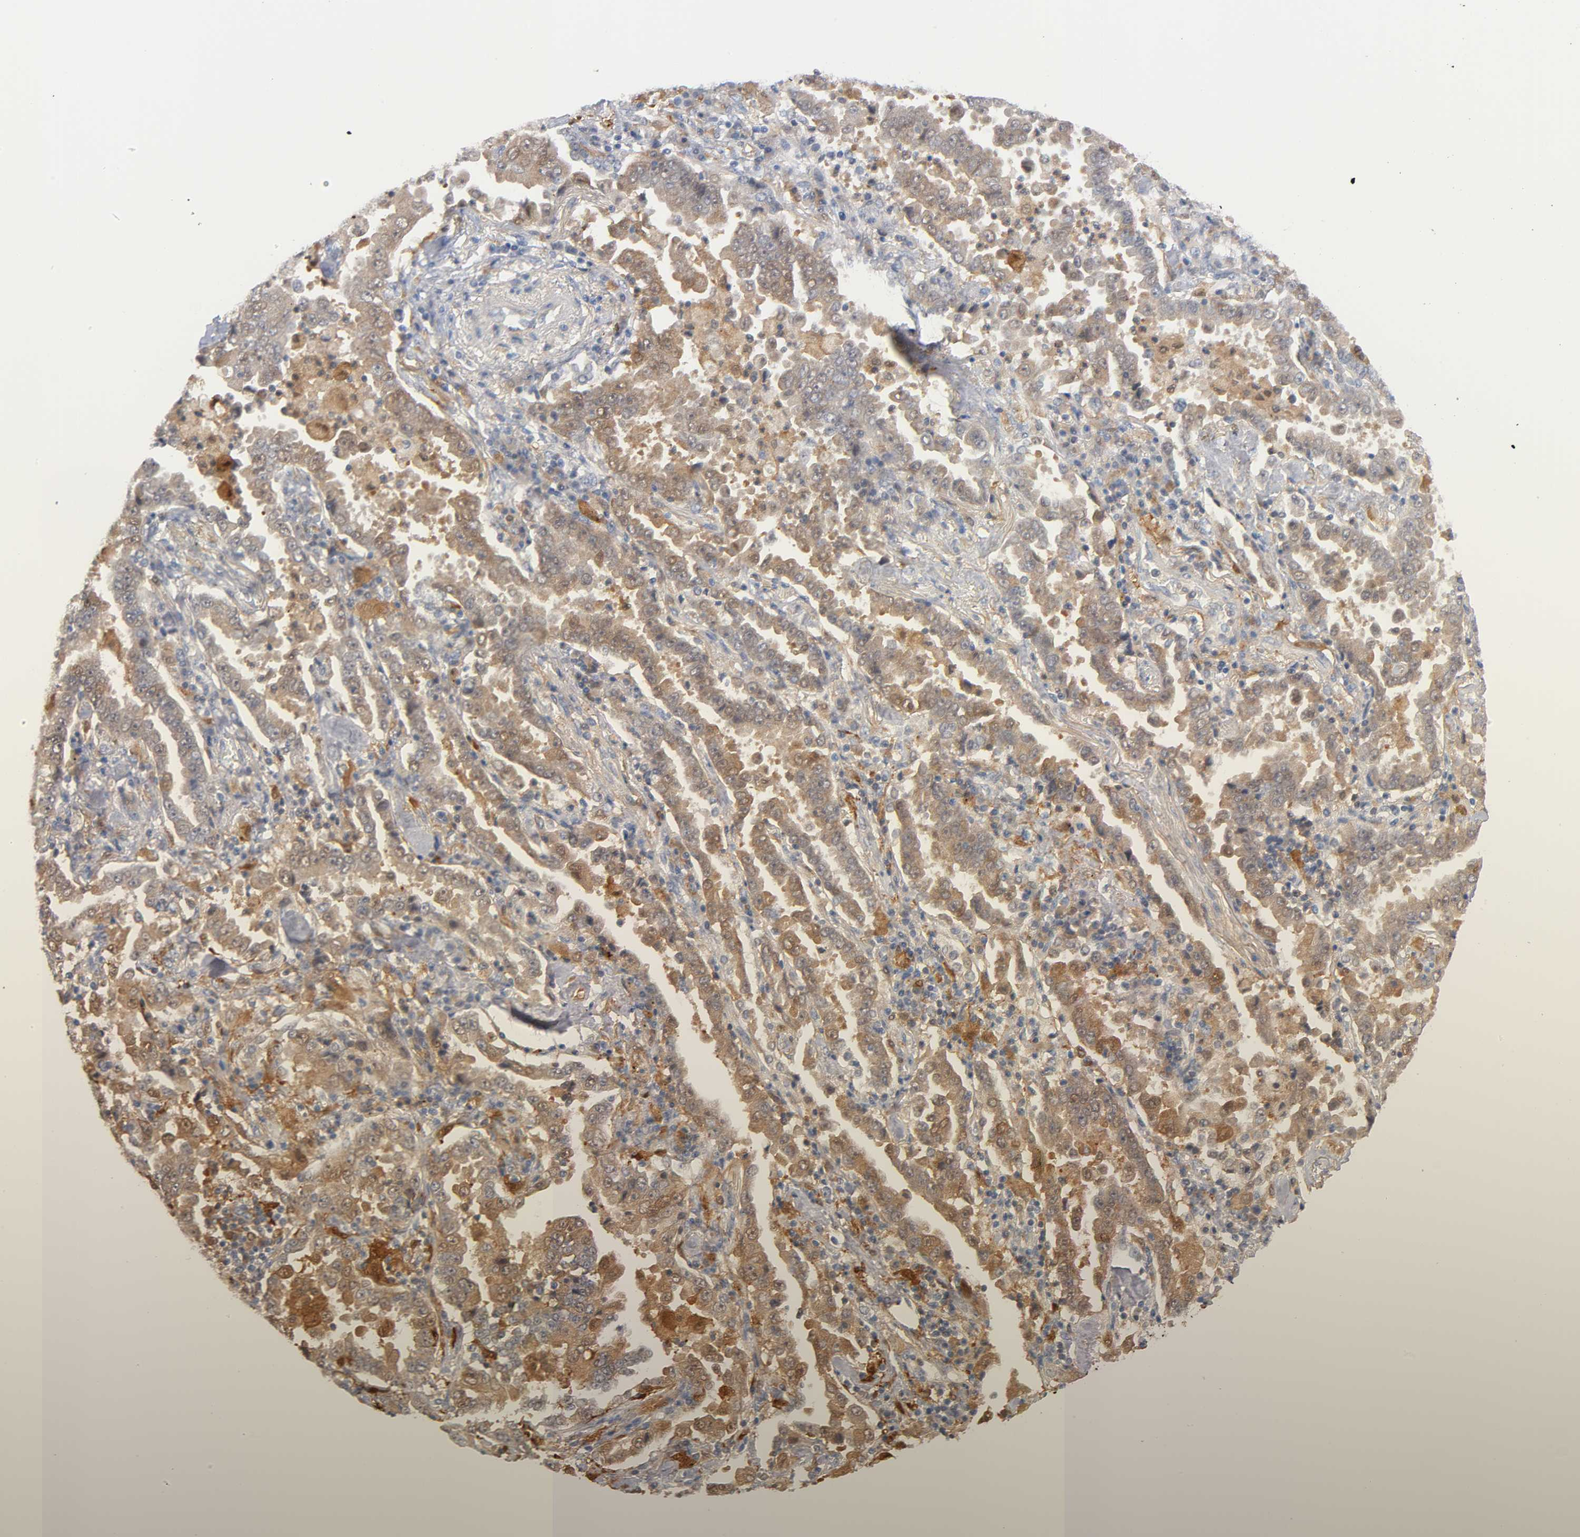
{"staining": {"intensity": "weak", "quantity": ">75%", "location": "cytoplasmic/membranous"}, "tissue": "lung cancer", "cell_type": "Tumor cells", "image_type": "cancer", "snomed": [{"axis": "morphology", "description": "Normal tissue, NOS"}, {"axis": "morphology", "description": "Inflammation, NOS"}, {"axis": "morphology", "description": "Adenocarcinoma, NOS"}, {"axis": "topography", "description": "Lung"}], "caption": "Protein staining exhibits weak cytoplasmic/membranous positivity in about >75% of tumor cells in lung cancer.", "gene": "IL18", "patient": {"sex": "female", "age": 64}}